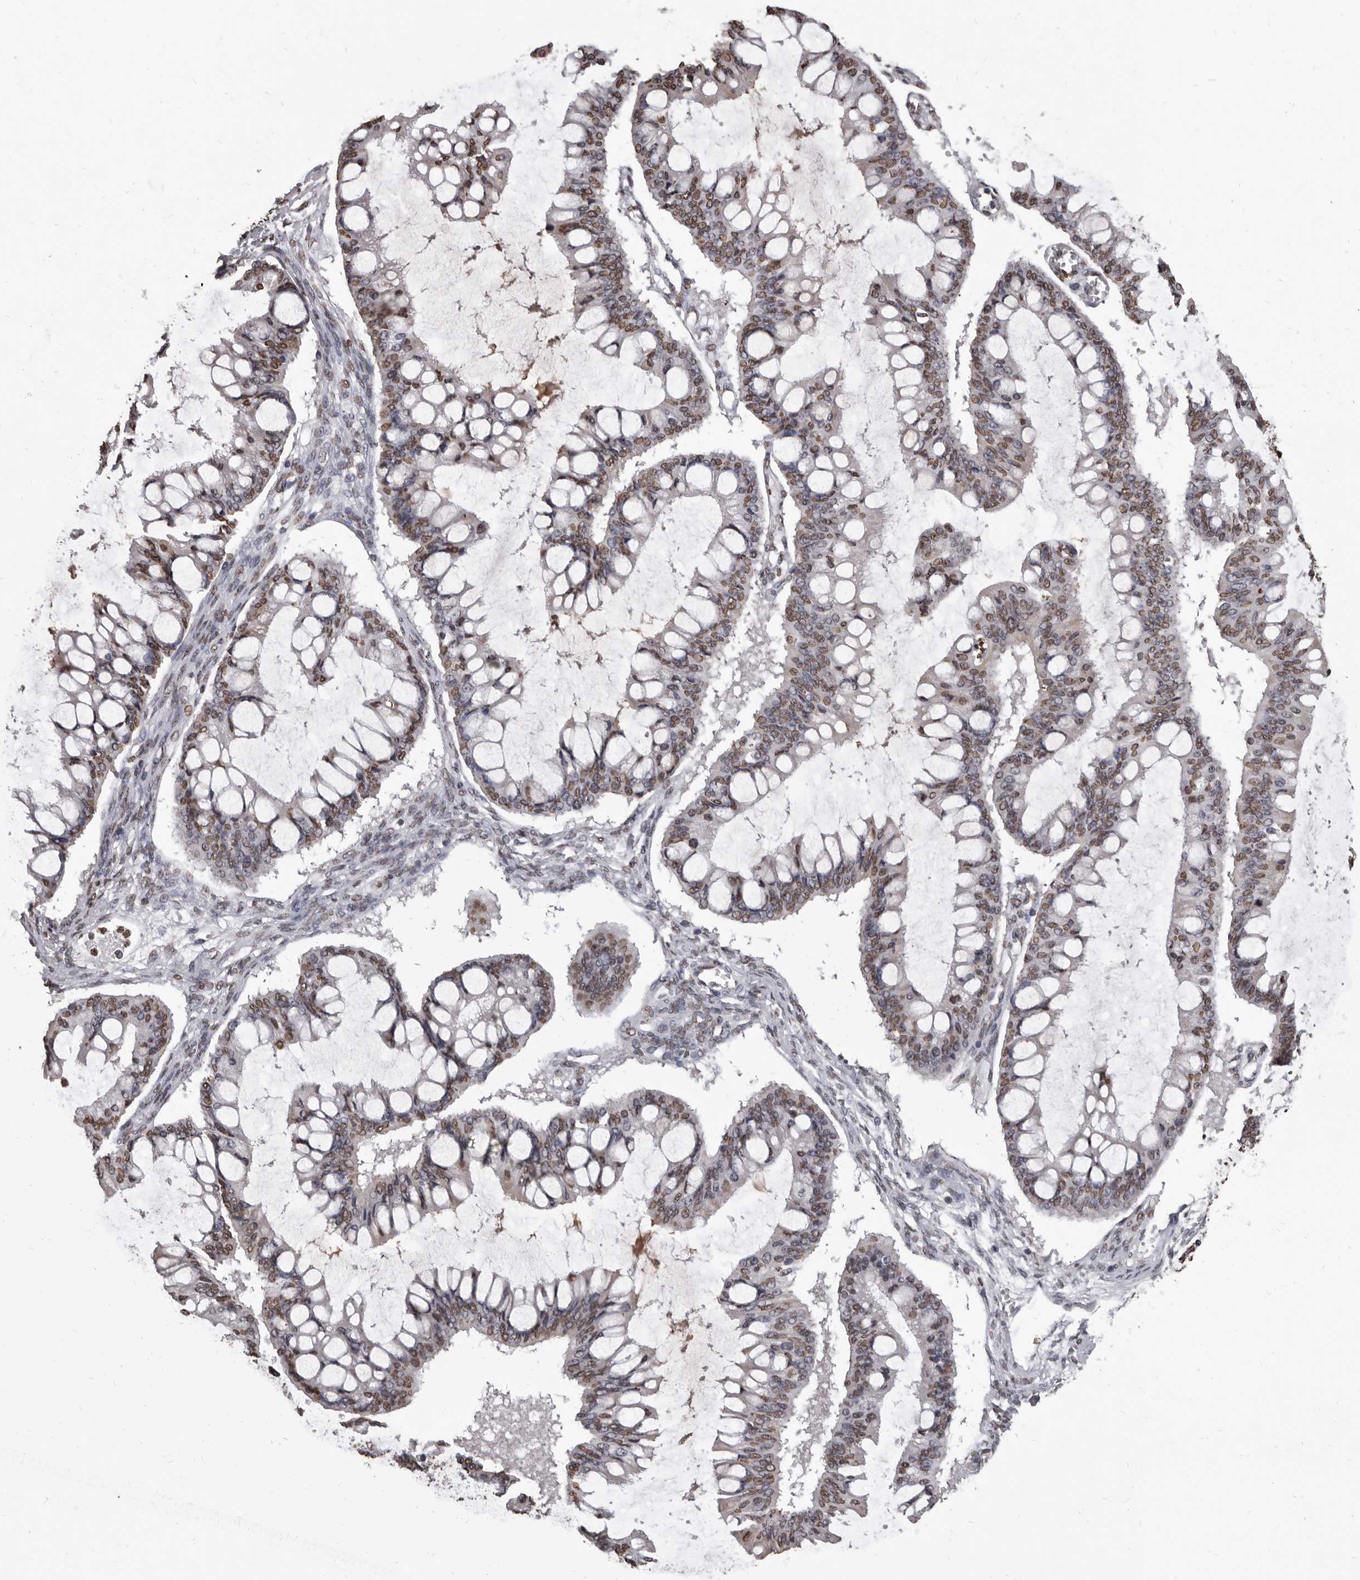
{"staining": {"intensity": "moderate", "quantity": ">75%", "location": "nuclear"}, "tissue": "ovarian cancer", "cell_type": "Tumor cells", "image_type": "cancer", "snomed": [{"axis": "morphology", "description": "Cystadenocarcinoma, mucinous, NOS"}, {"axis": "topography", "description": "Ovary"}], "caption": "Human ovarian cancer stained for a protein (brown) demonstrates moderate nuclear positive staining in about >75% of tumor cells.", "gene": "AHR", "patient": {"sex": "female", "age": 73}}